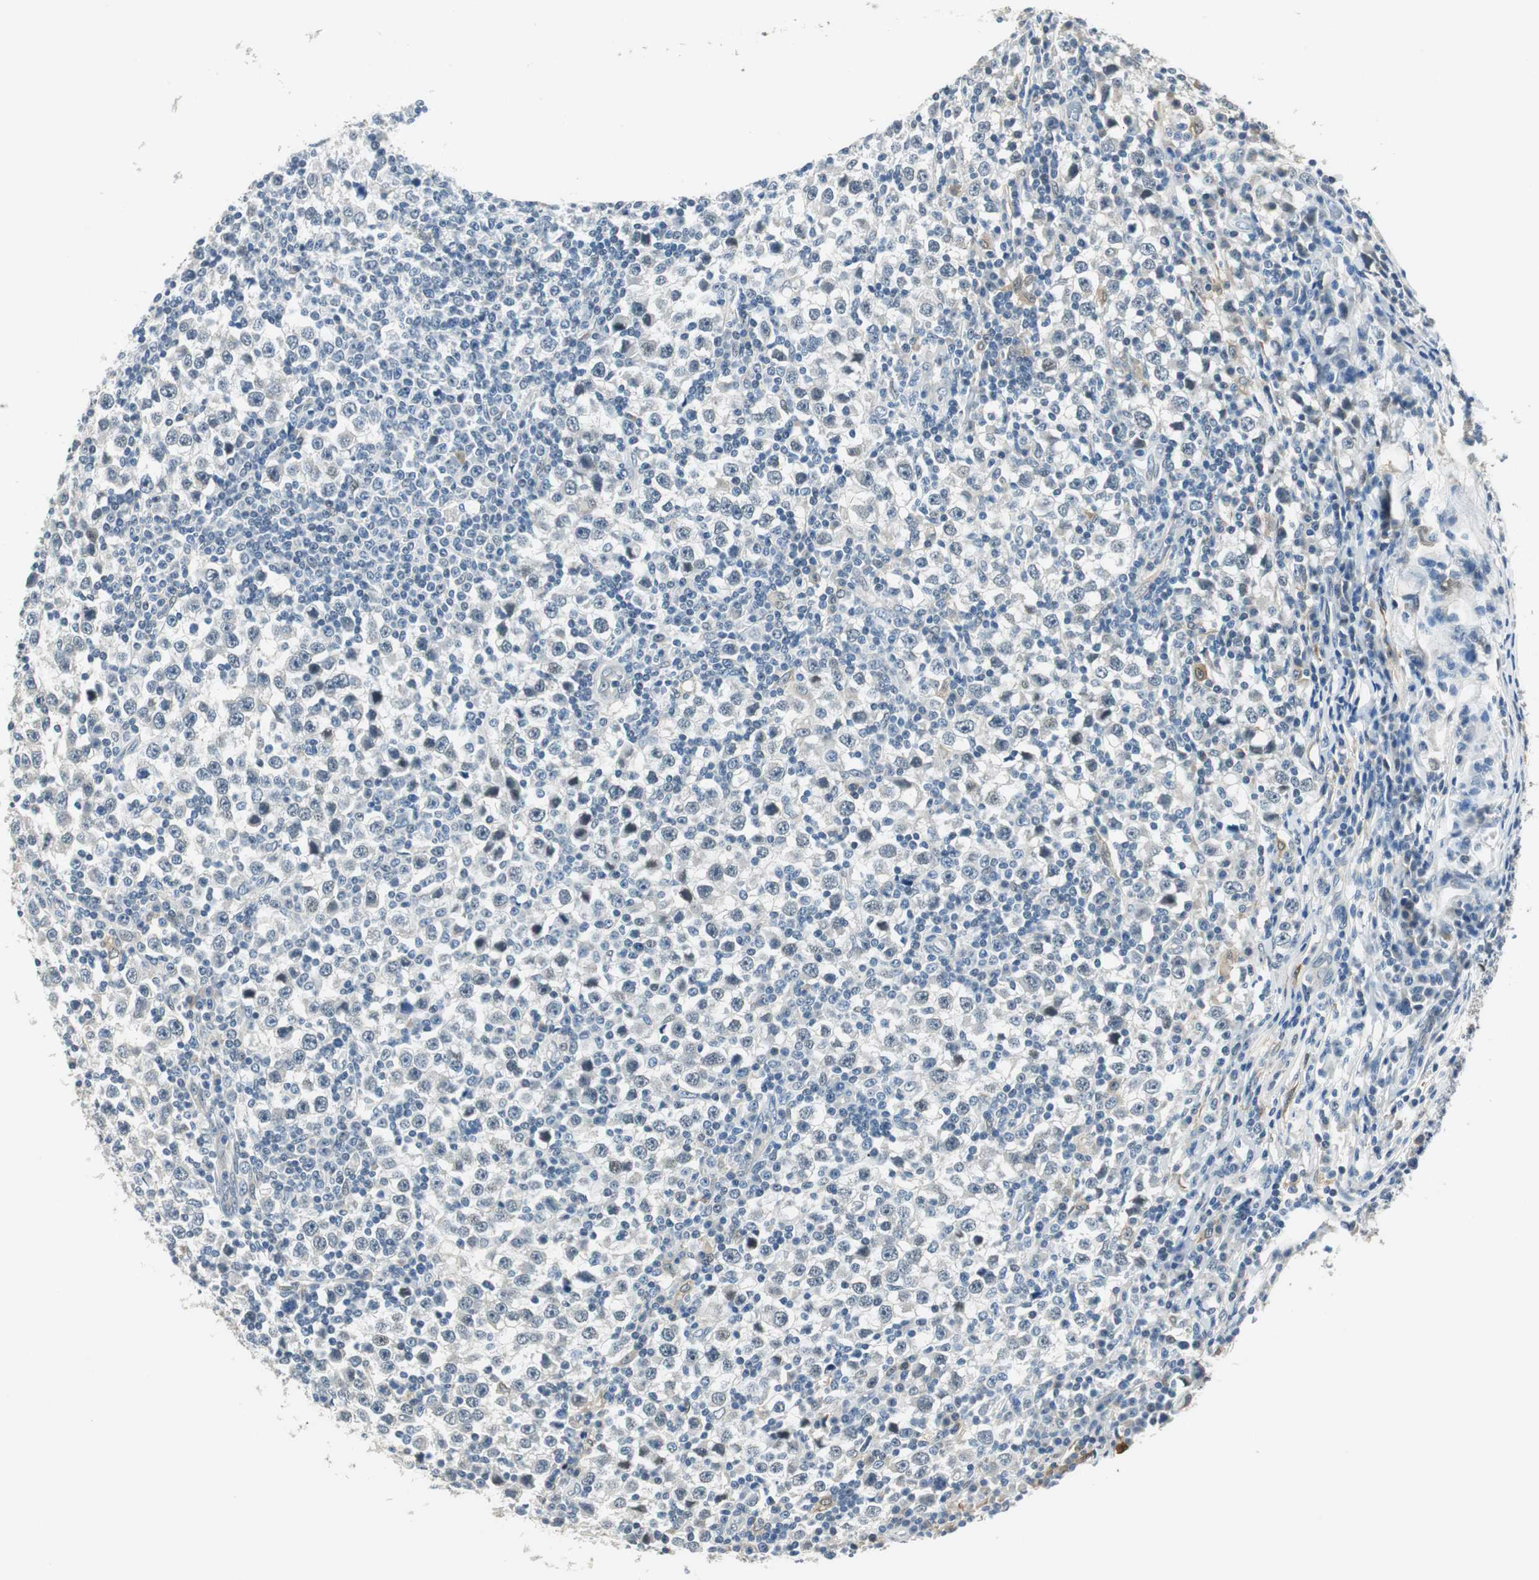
{"staining": {"intensity": "negative", "quantity": "none", "location": "none"}, "tissue": "testis cancer", "cell_type": "Tumor cells", "image_type": "cancer", "snomed": [{"axis": "morphology", "description": "Seminoma, NOS"}, {"axis": "topography", "description": "Testis"}], "caption": "A high-resolution photomicrograph shows IHC staining of testis cancer (seminoma), which exhibits no significant positivity in tumor cells.", "gene": "ME1", "patient": {"sex": "male", "age": 65}}